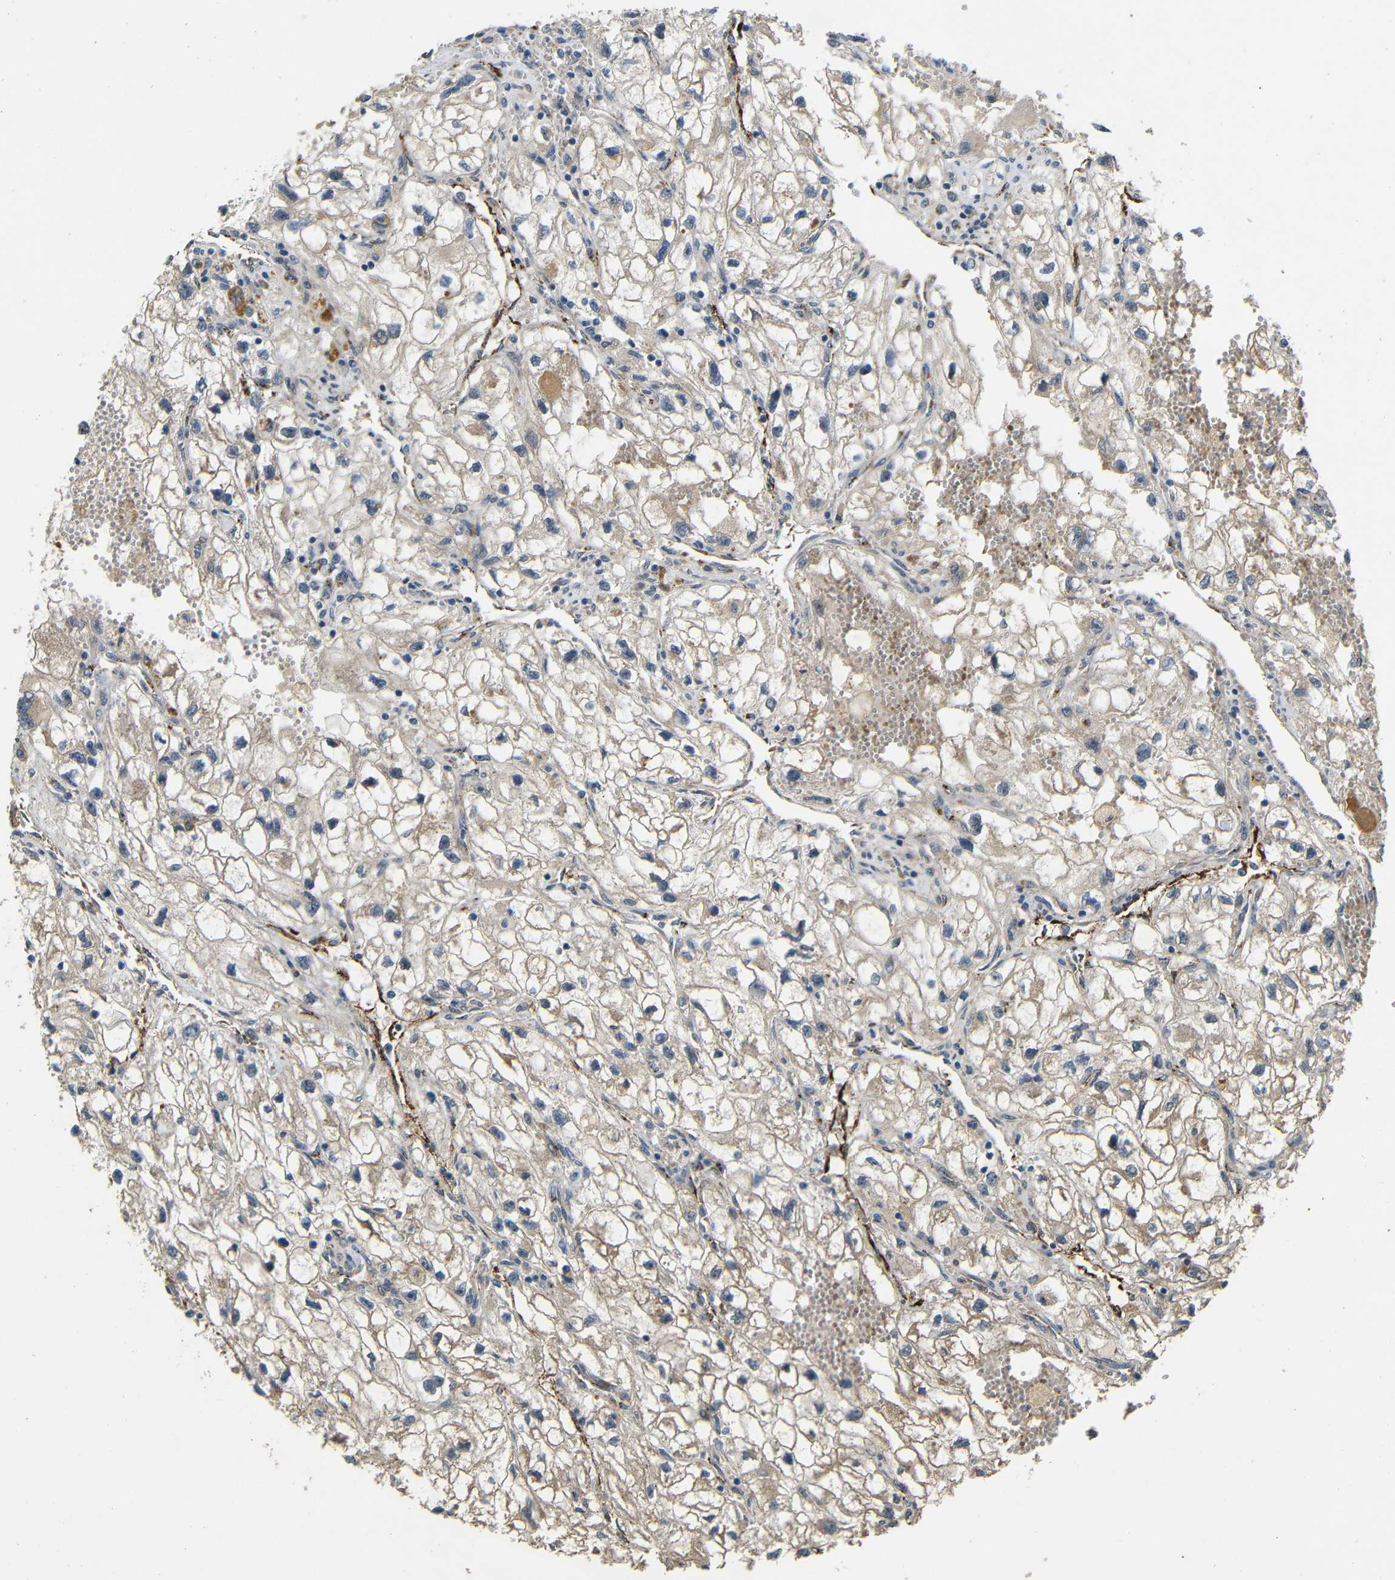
{"staining": {"intensity": "weak", "quantity": ">75%", "location": "cytoplasmic/membranous"}, "tissue": "renal cancer", "cell_type": "Tumor cells", "image_type": "cancer", "snomed": [{"axis": "morphology", "description": "Adenocarcinoma, NOS"}, {"axis": "topography", "description": "Kidney"}], "caption": "IHC of human renal cancer (adenocarcinoma) shows low levels of weak cytoplasmic/membranous staining in about >75% of tumor cells. (DAB (3,3'-diaminobenzidine) IHC, brown staining for protein, blue staining for nuclei).", "gene": "ATP7A", "patient": {"sex": "female", "age": 70}}